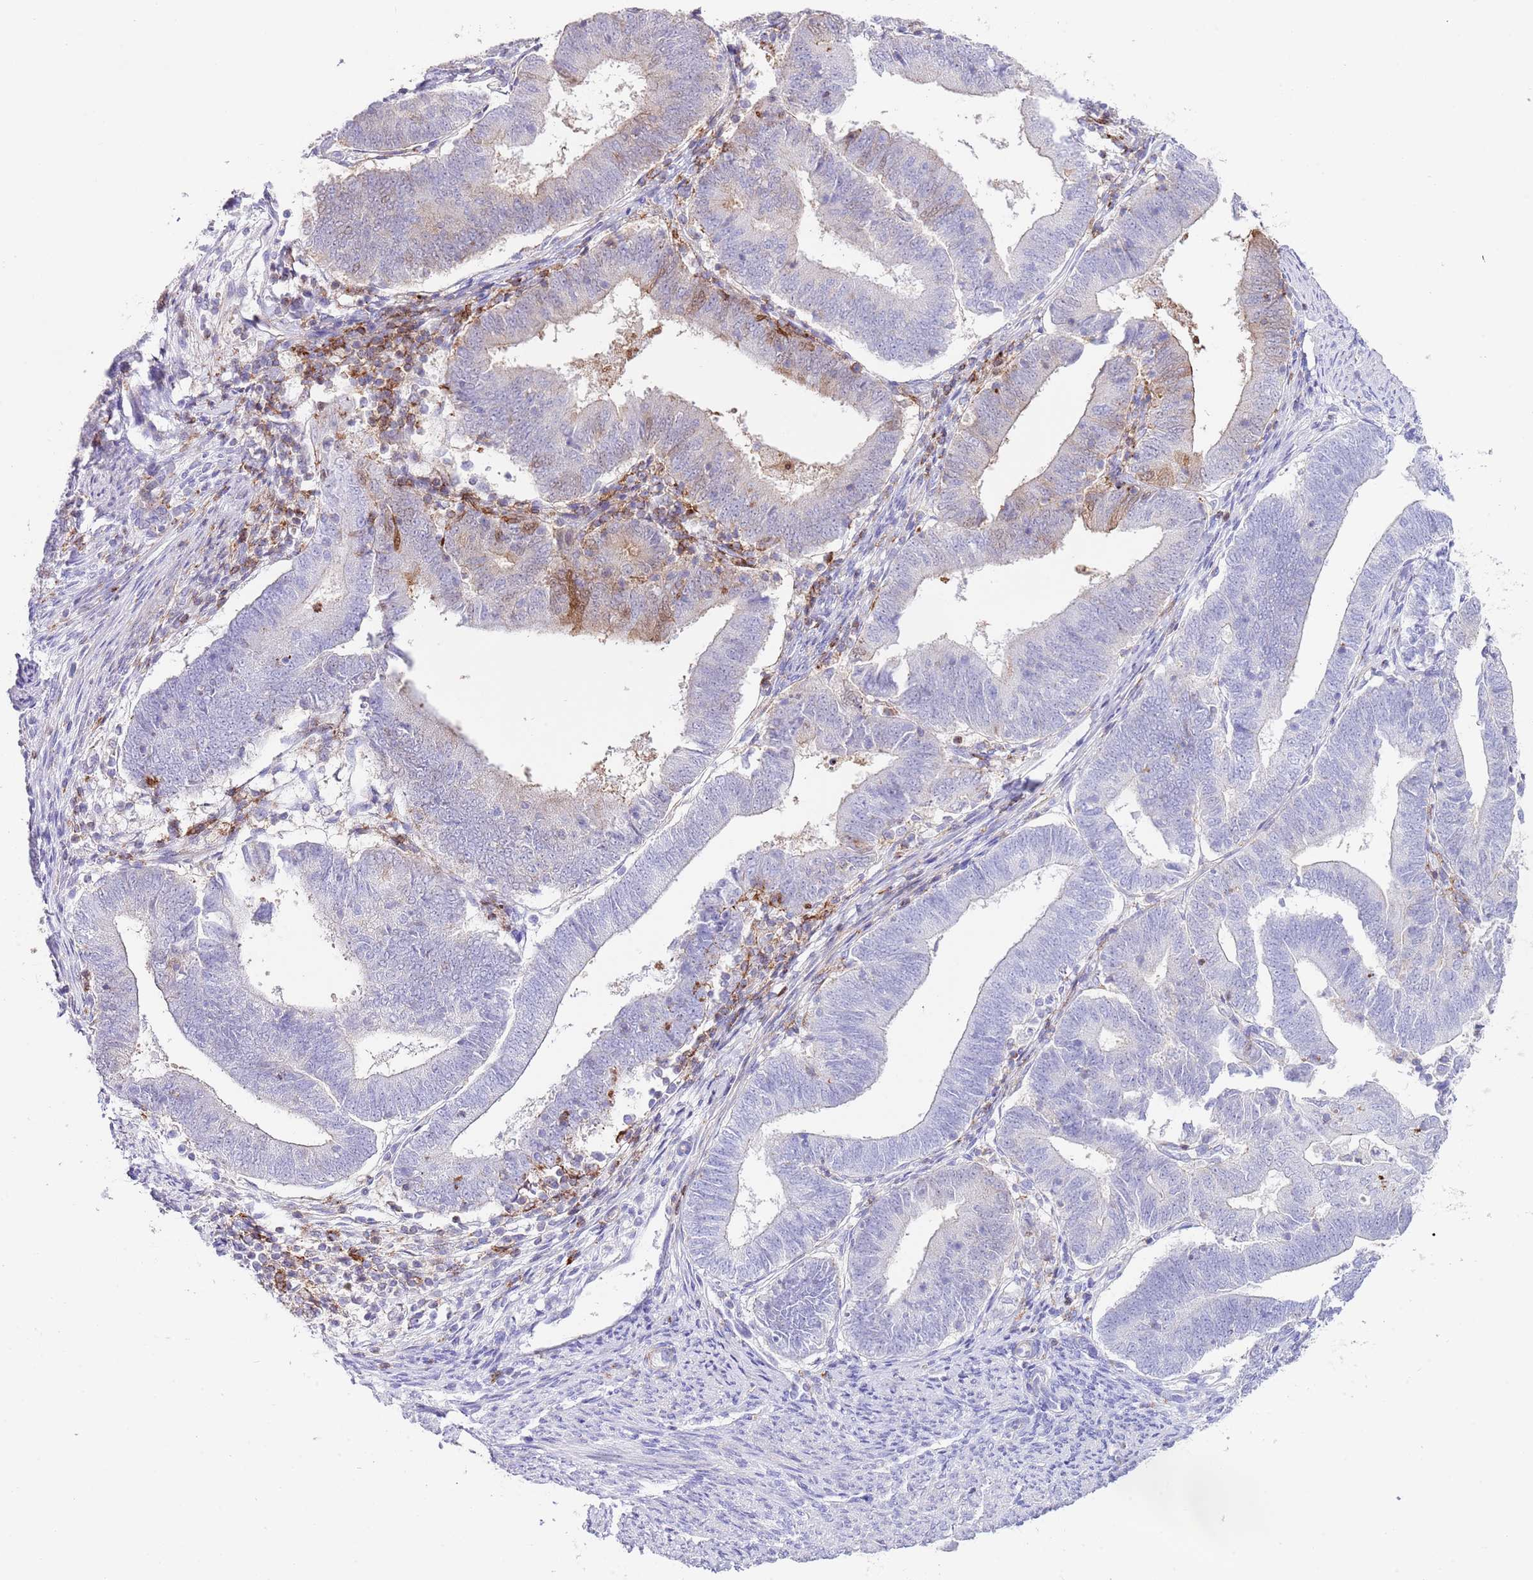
{"staining": {"intensity": "negative", "quantity": "none", "location": "none"}, "tissue": "endometrial cancer", "cell_type": "Tumor cells", "image_type": "cancer", "snomed": [{"axis": "morphology", "description": "Adenocarcinoma, NOS"}, {"axis": "topography", "description": "Endometrium"}], "caption": "Histopathology image shows no protein expression in tumor cells of endometrial adenocarcinoma tissue.", "gene": "ALDH3A1", "patient": {"sex": "female", "age": 70}}